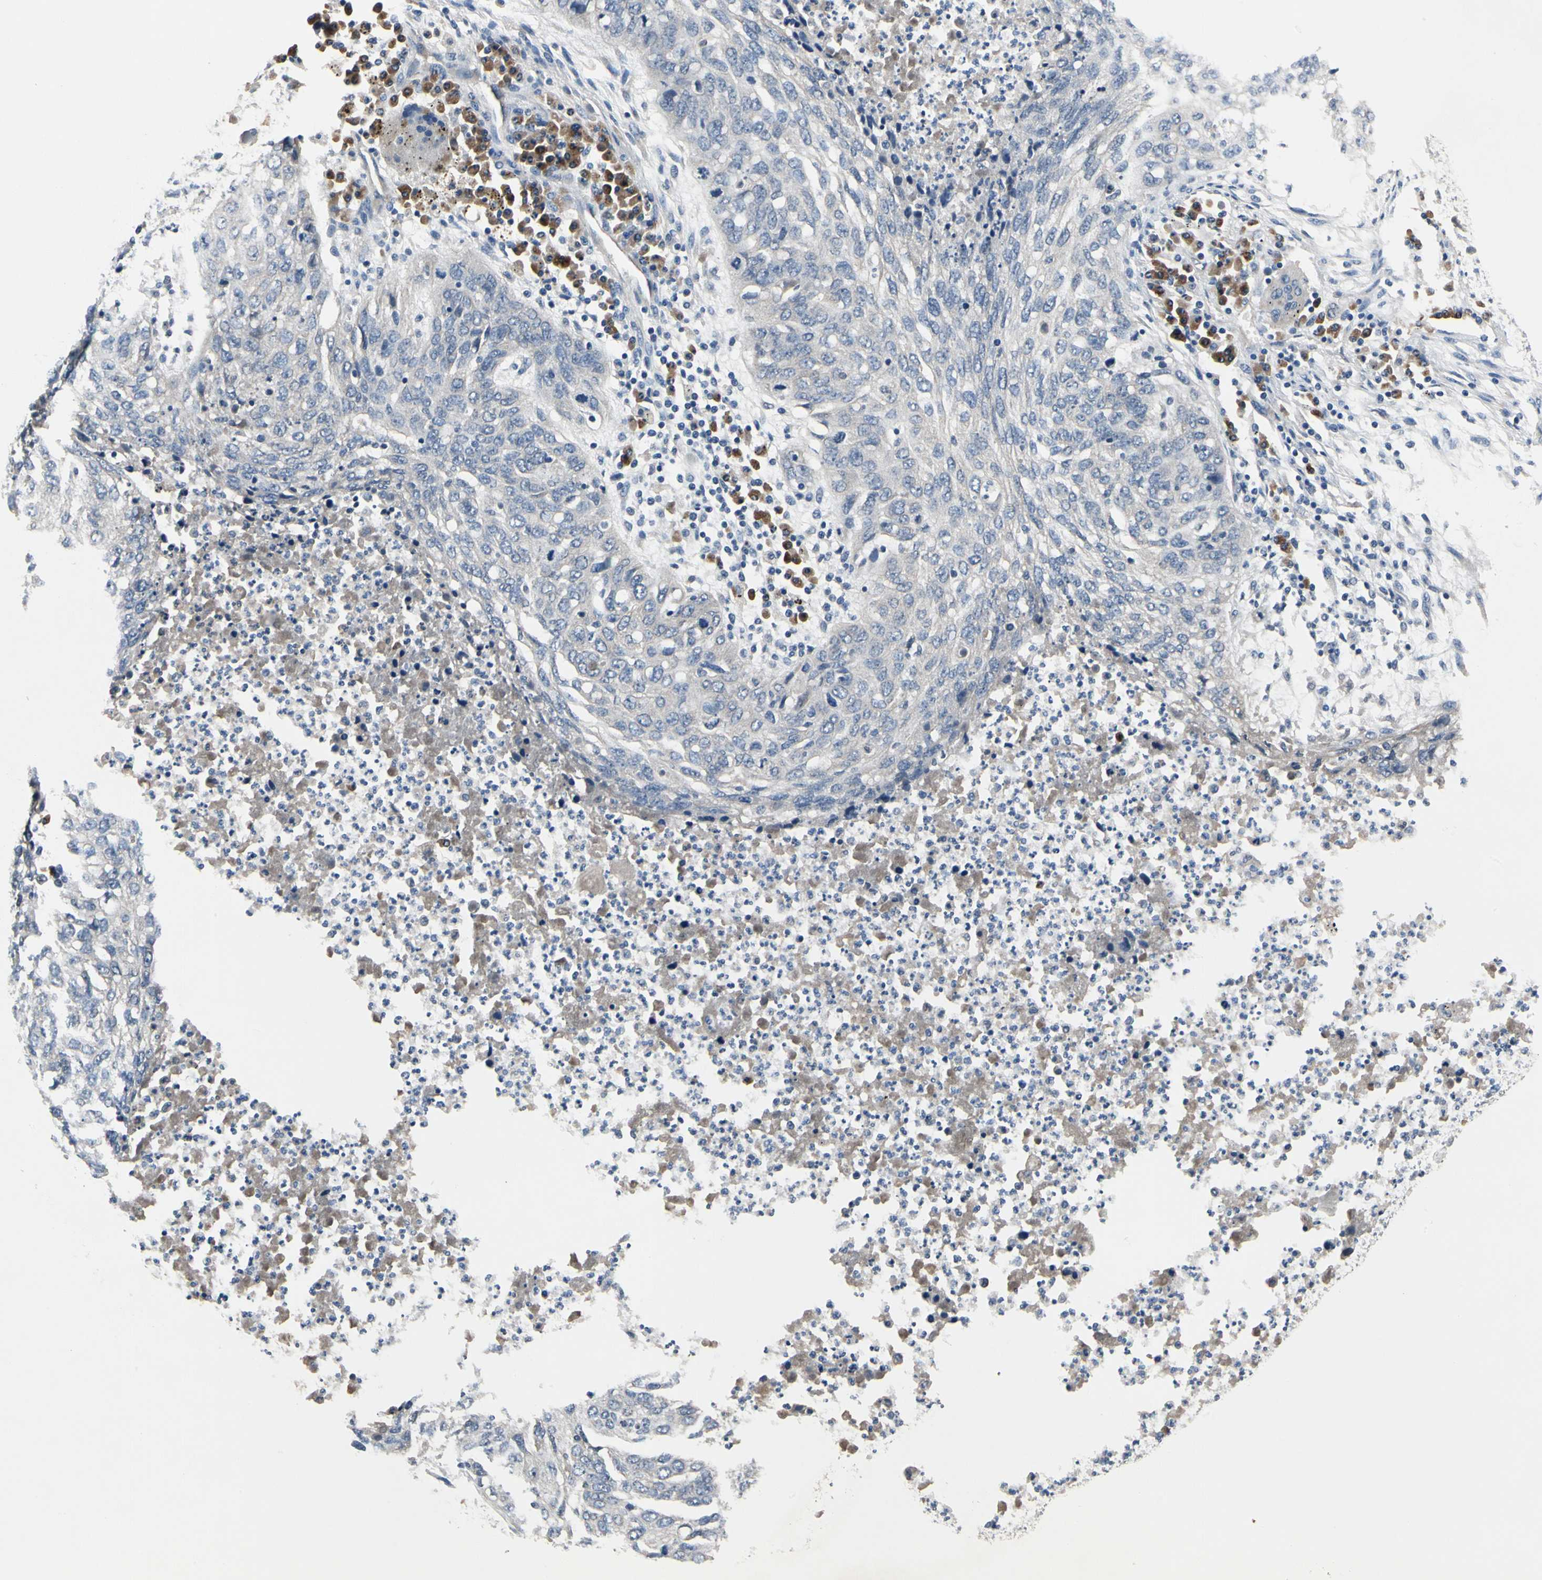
{"staining": {"intensity": "negative", "quantity": "none", "location": "none"}, "tissue": "lung cancer", "cell_type": "Tumor cells", "image_type": "cancer", "snomed": [{"axis": "morphology", "description": "Squamous cell carcinoma, NOS"}, {"axis": "topography", "description": "Lung"}], "caption": "The photomicrograph displays no significant staining in tumor cells of lung cancer (squamous cell carcinoma).", "gene": "SELENOK", "patient": {"sex": "female", "age": 63}}